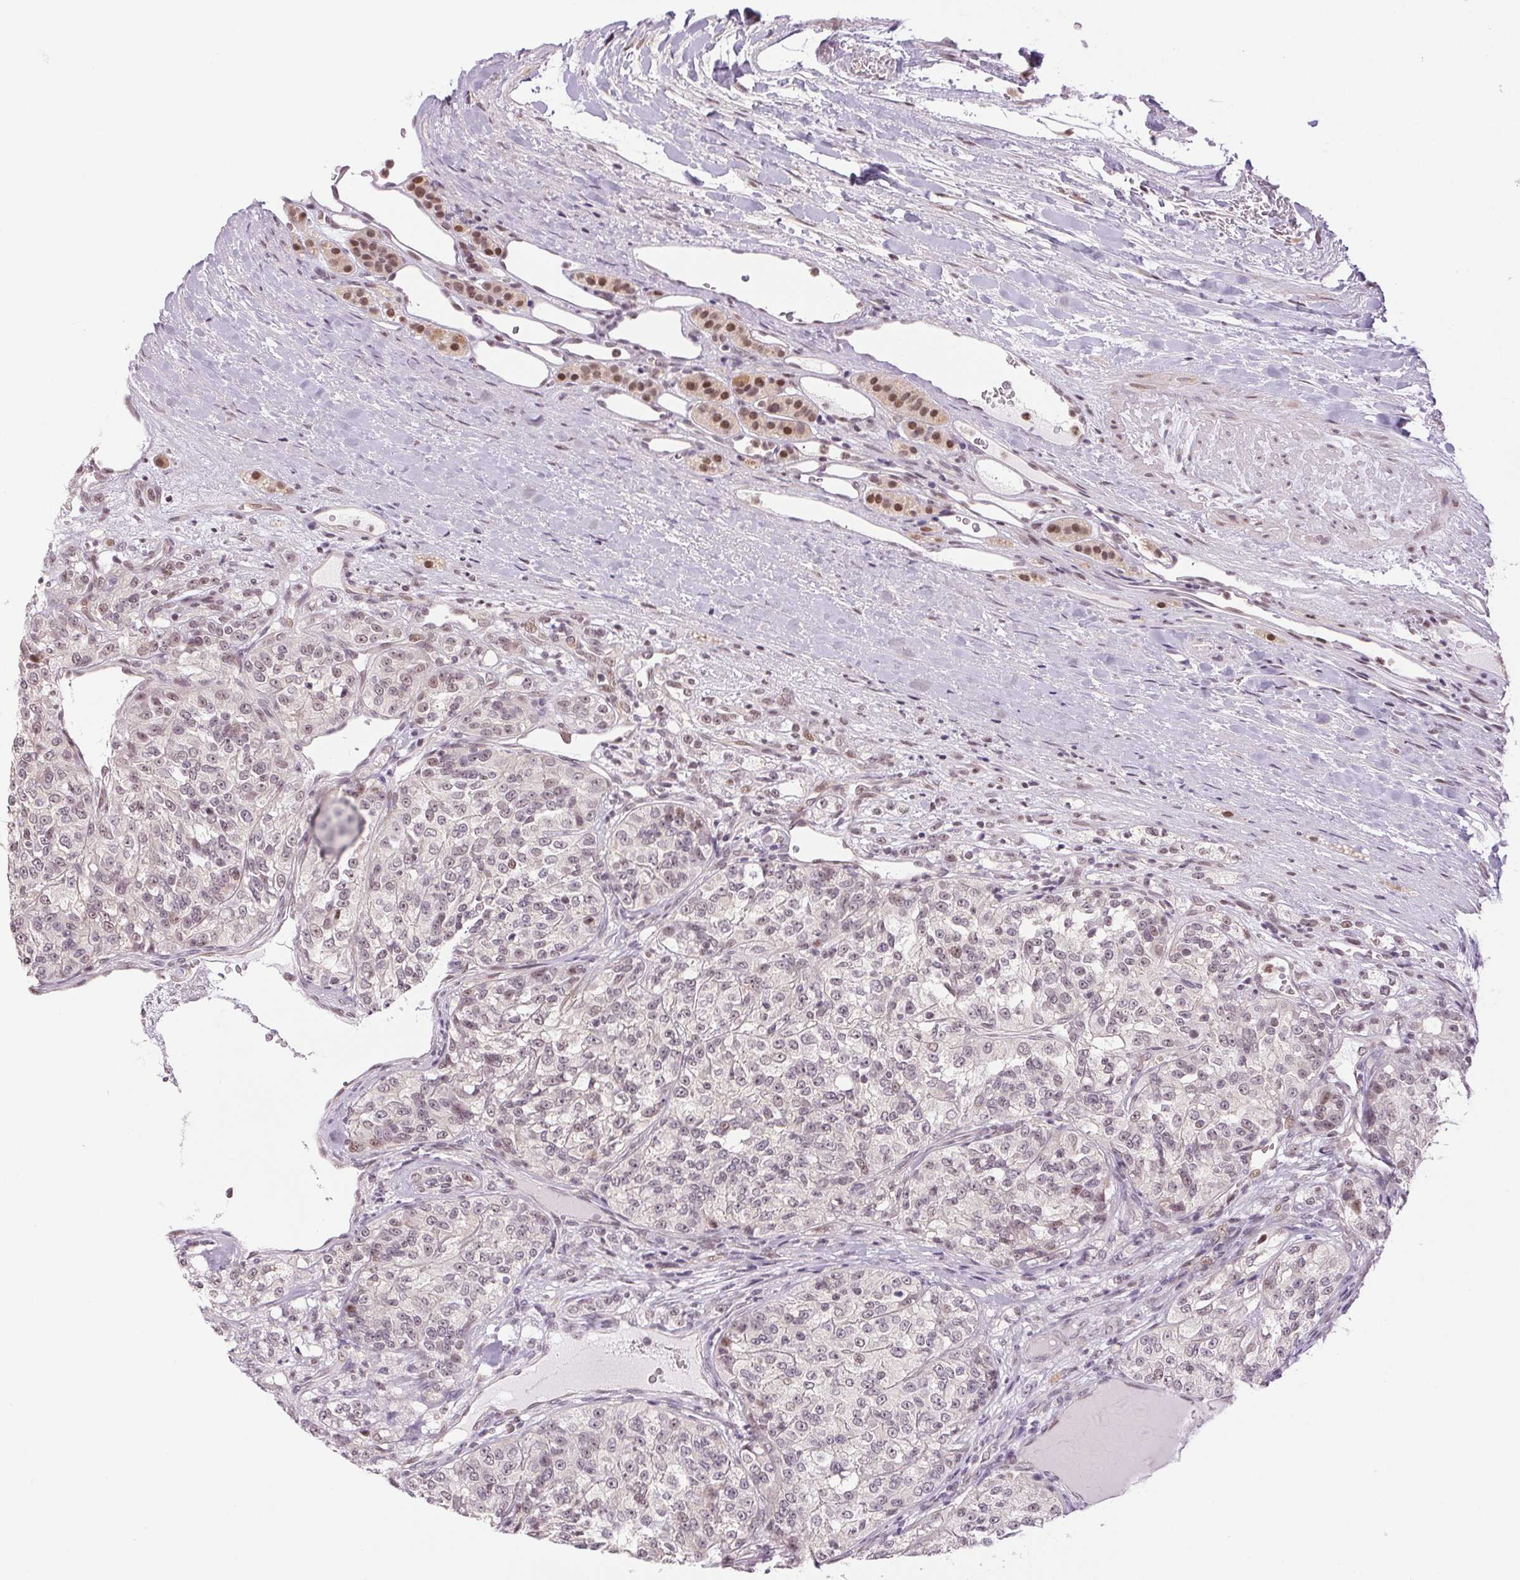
{"staining": {"intensity": "negative", "quantity": "none", "location": "none"}, "tissue": "renal cancer", "cell_type": "Tumor cells", "image_type": "cancer", "snomed": [{"axis": "morphology", "description": "Adenocarcinoma, NOS"}, {"axis": "topography", "description": "Kidney"}], "caption": "This is an immunohistochemistry micrograph of human adenocarcinoma (renal). There is no staining in tumor cells.", "gene": "GRHL3", "patient": {"sex": "female", "age": 63}}